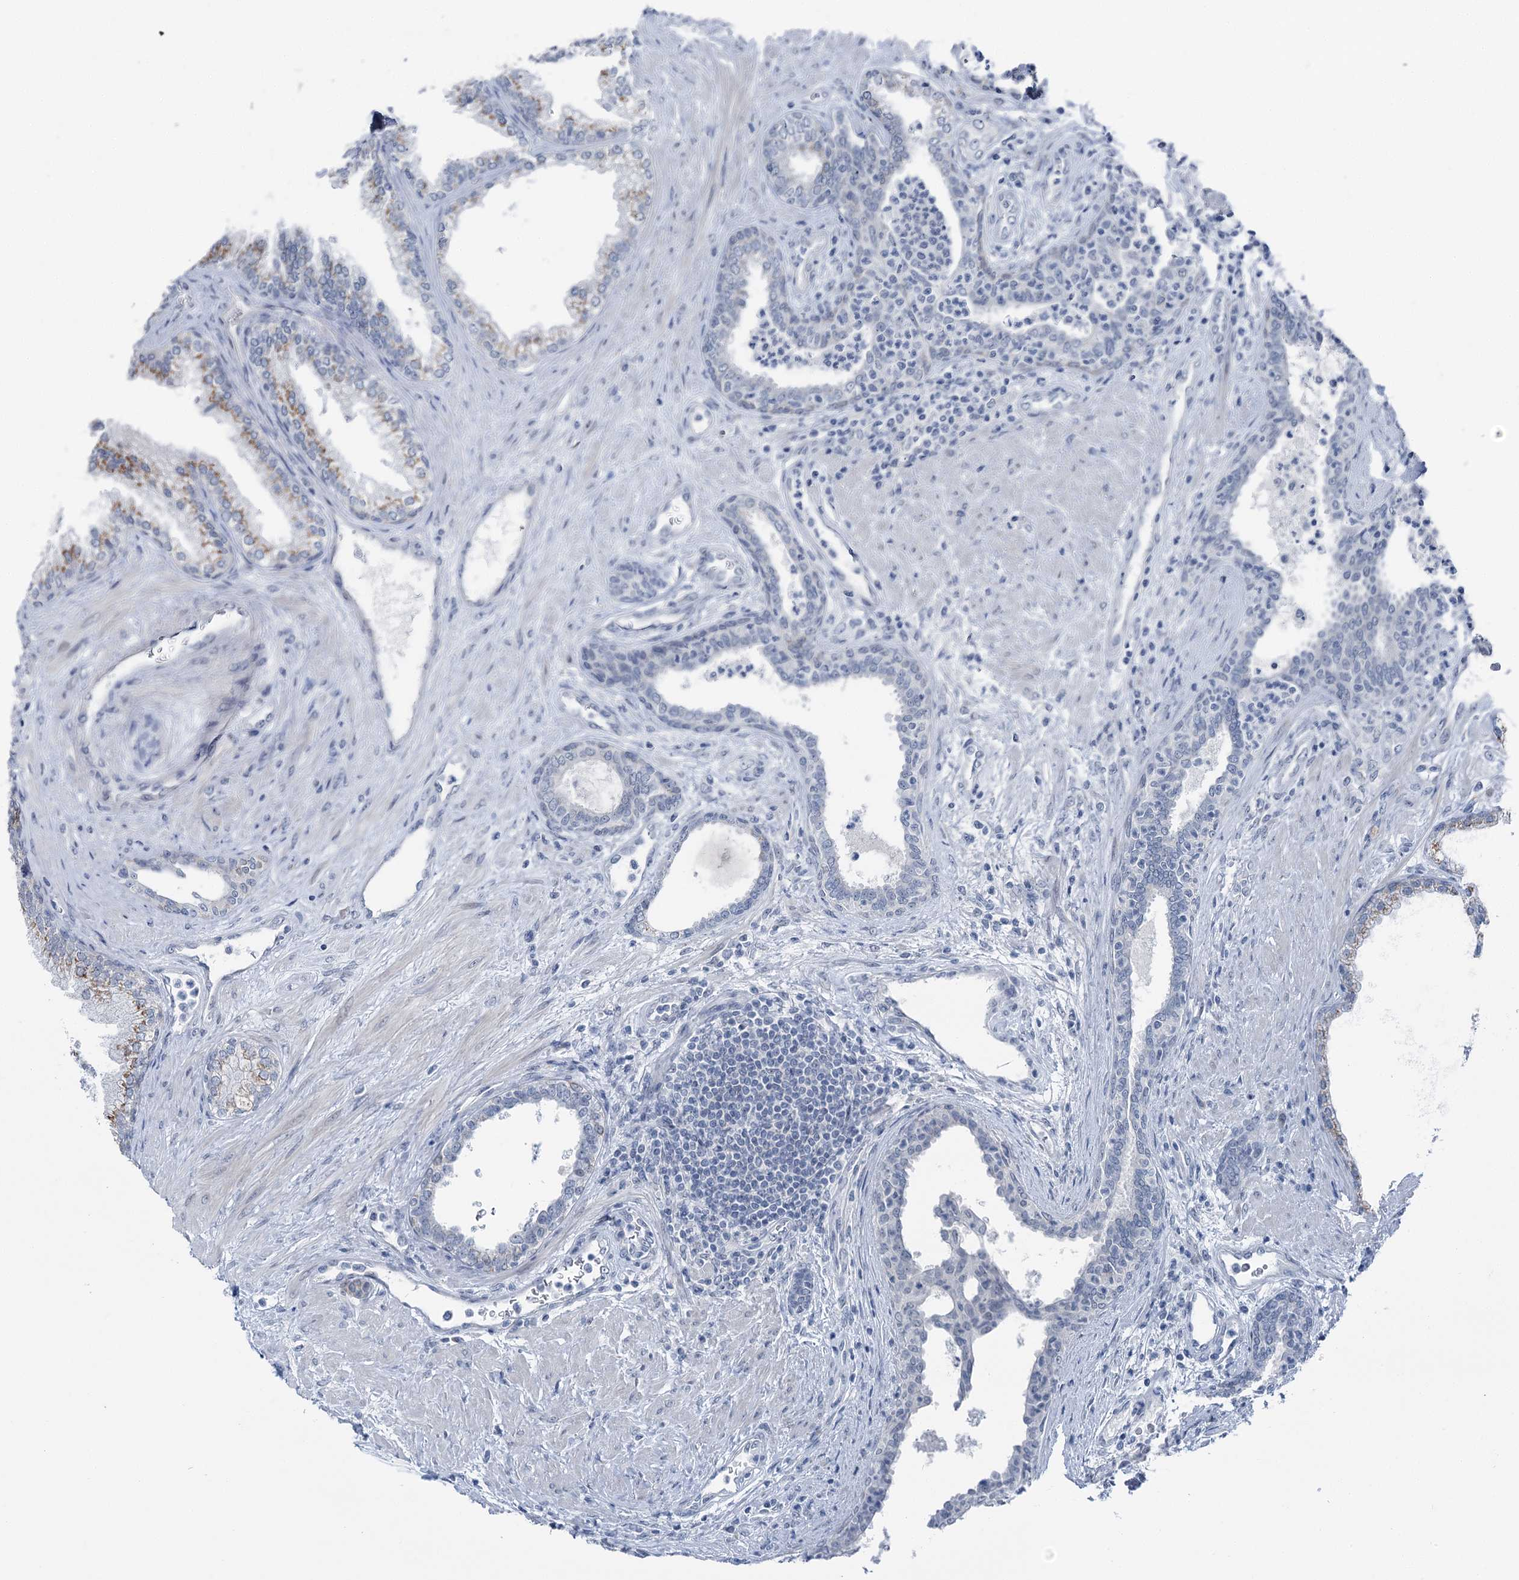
{"staining": {"intensity": "negative", "quantity": "none", "location": "none"}, "tissue": "prostate", "cell_type": "Glandular cells", "image_type": "normal", "snomed": [{"axis": "morphology", "description": "Normal tissue, NOS"}, {"axis": "topography", "description": "Prostate"}], "caption": "There is no significant staining in glandular cells of prostate. (Brightfield microscopy of DAB (3,3'-diaminobenzidine) IHC at high magnification).", "gene": "STEEP1", "patient": {"sex": "male", "age": 76}}